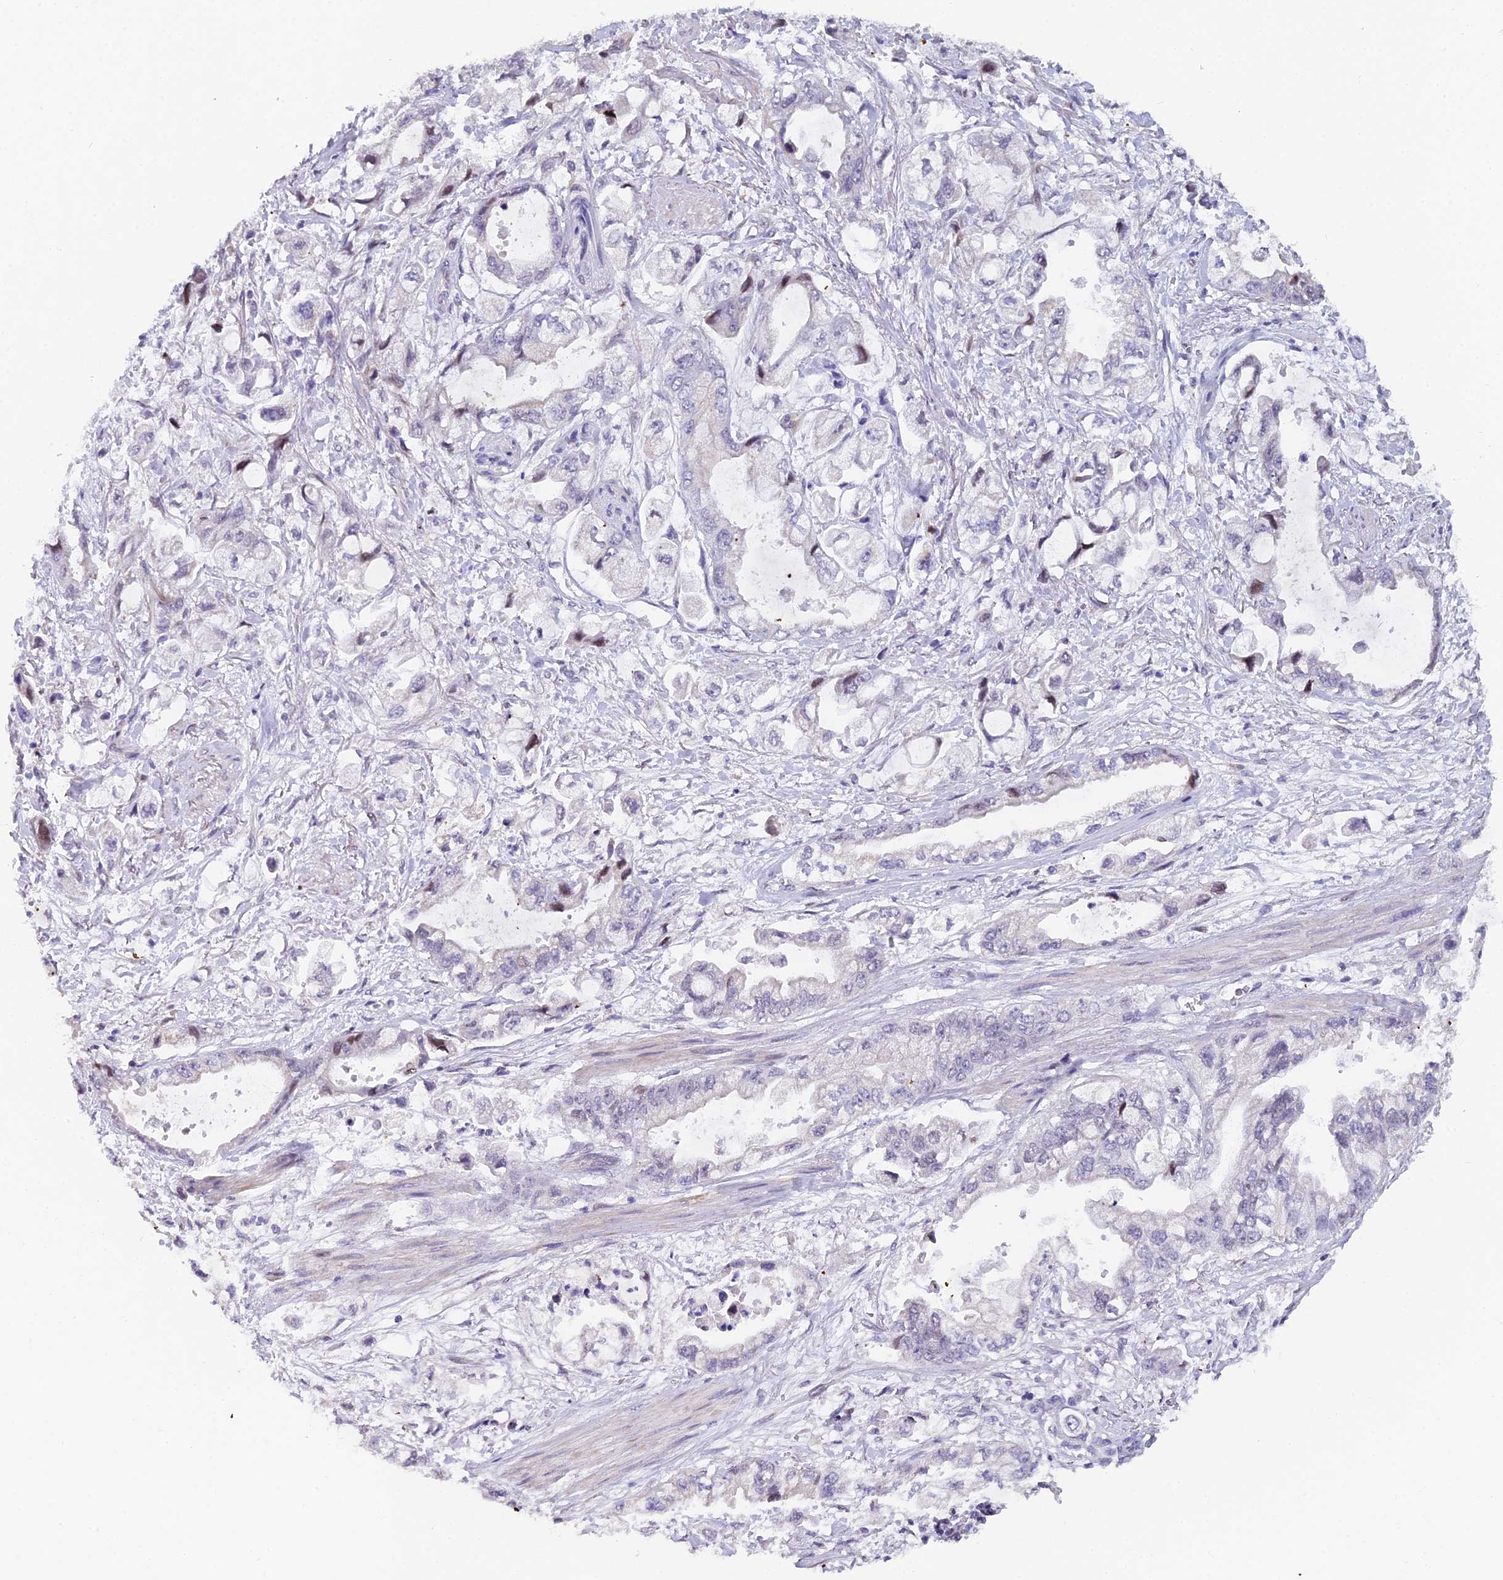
{"staining": {"intensity": "negative", "quantity": "none", "location": "none"}, "tissue": "stomach cancer", "cell_type": "Tumor cells", "image_type": "cancer", "snomed": [{"axis": "morphology", "description": "Adenocarcinoma, NOS"}, {"axis": "topography", "description": "Stomach"}], "caption": "A micrograph of stomach cancer stained for a protein reveals no brown staining in tumor cells.", "gene": "XKR9", "patient": {"sex": "male", "age": 62}}